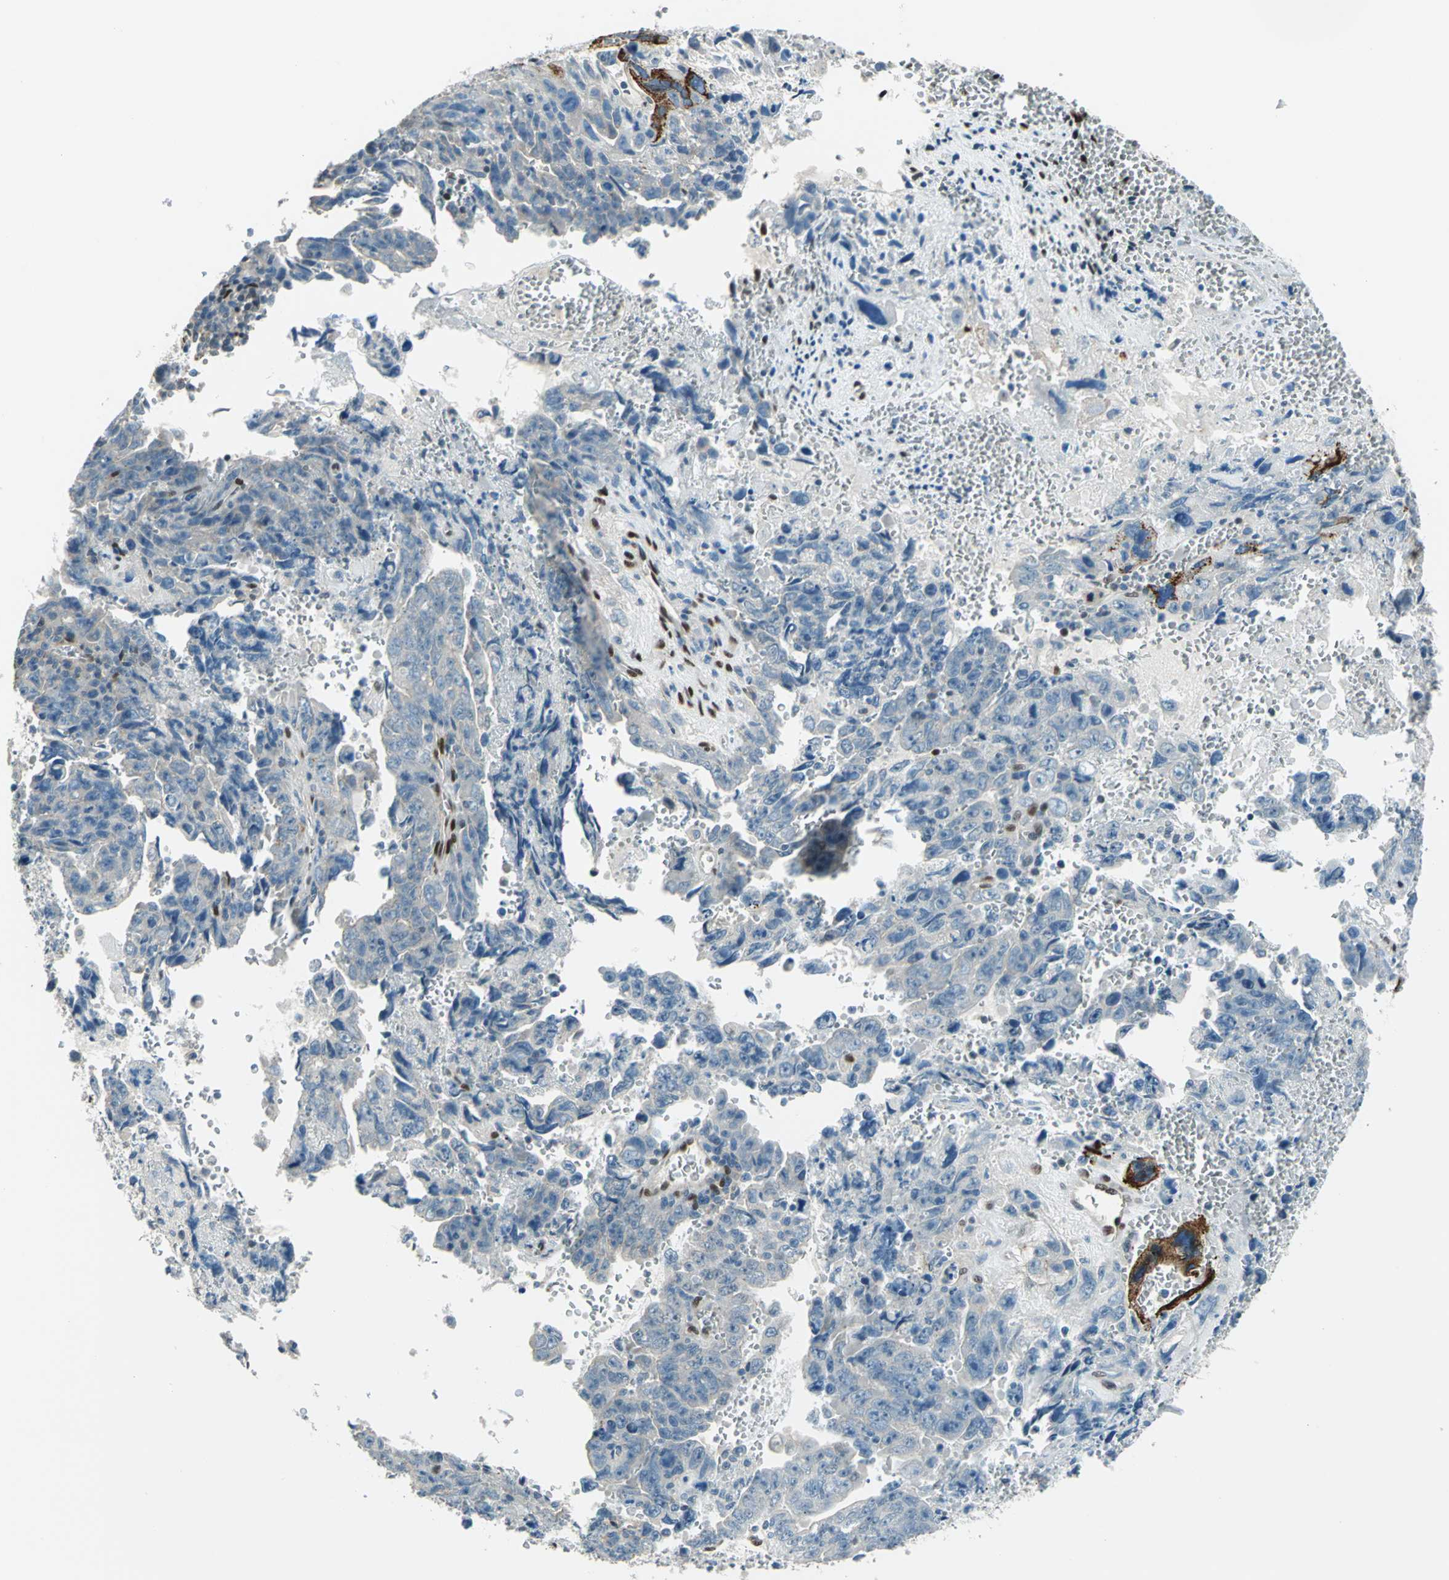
{"staining": {"intensity": "weak", "quantity": "25%-75%", "location": "cytoplasmic/membranous"}, "tissue": "testis cancer", "cell_type": "Tumor cells", "image_type": "cancer", "snomed": [{"axis": "morphology", "description": "Carcinoma, Embryonal, NOS"}, {"axis": "topography", "description": "Testis"}], "caption": "Protein positivity by immunohistochemistry shows weak cytoplasmic/membranous expression in about 25%-75% of tumor cells in testis cancer (embryonal carcinoma).", "gene": "NFIA", "patient": {"sex": "male", "age": 28}}